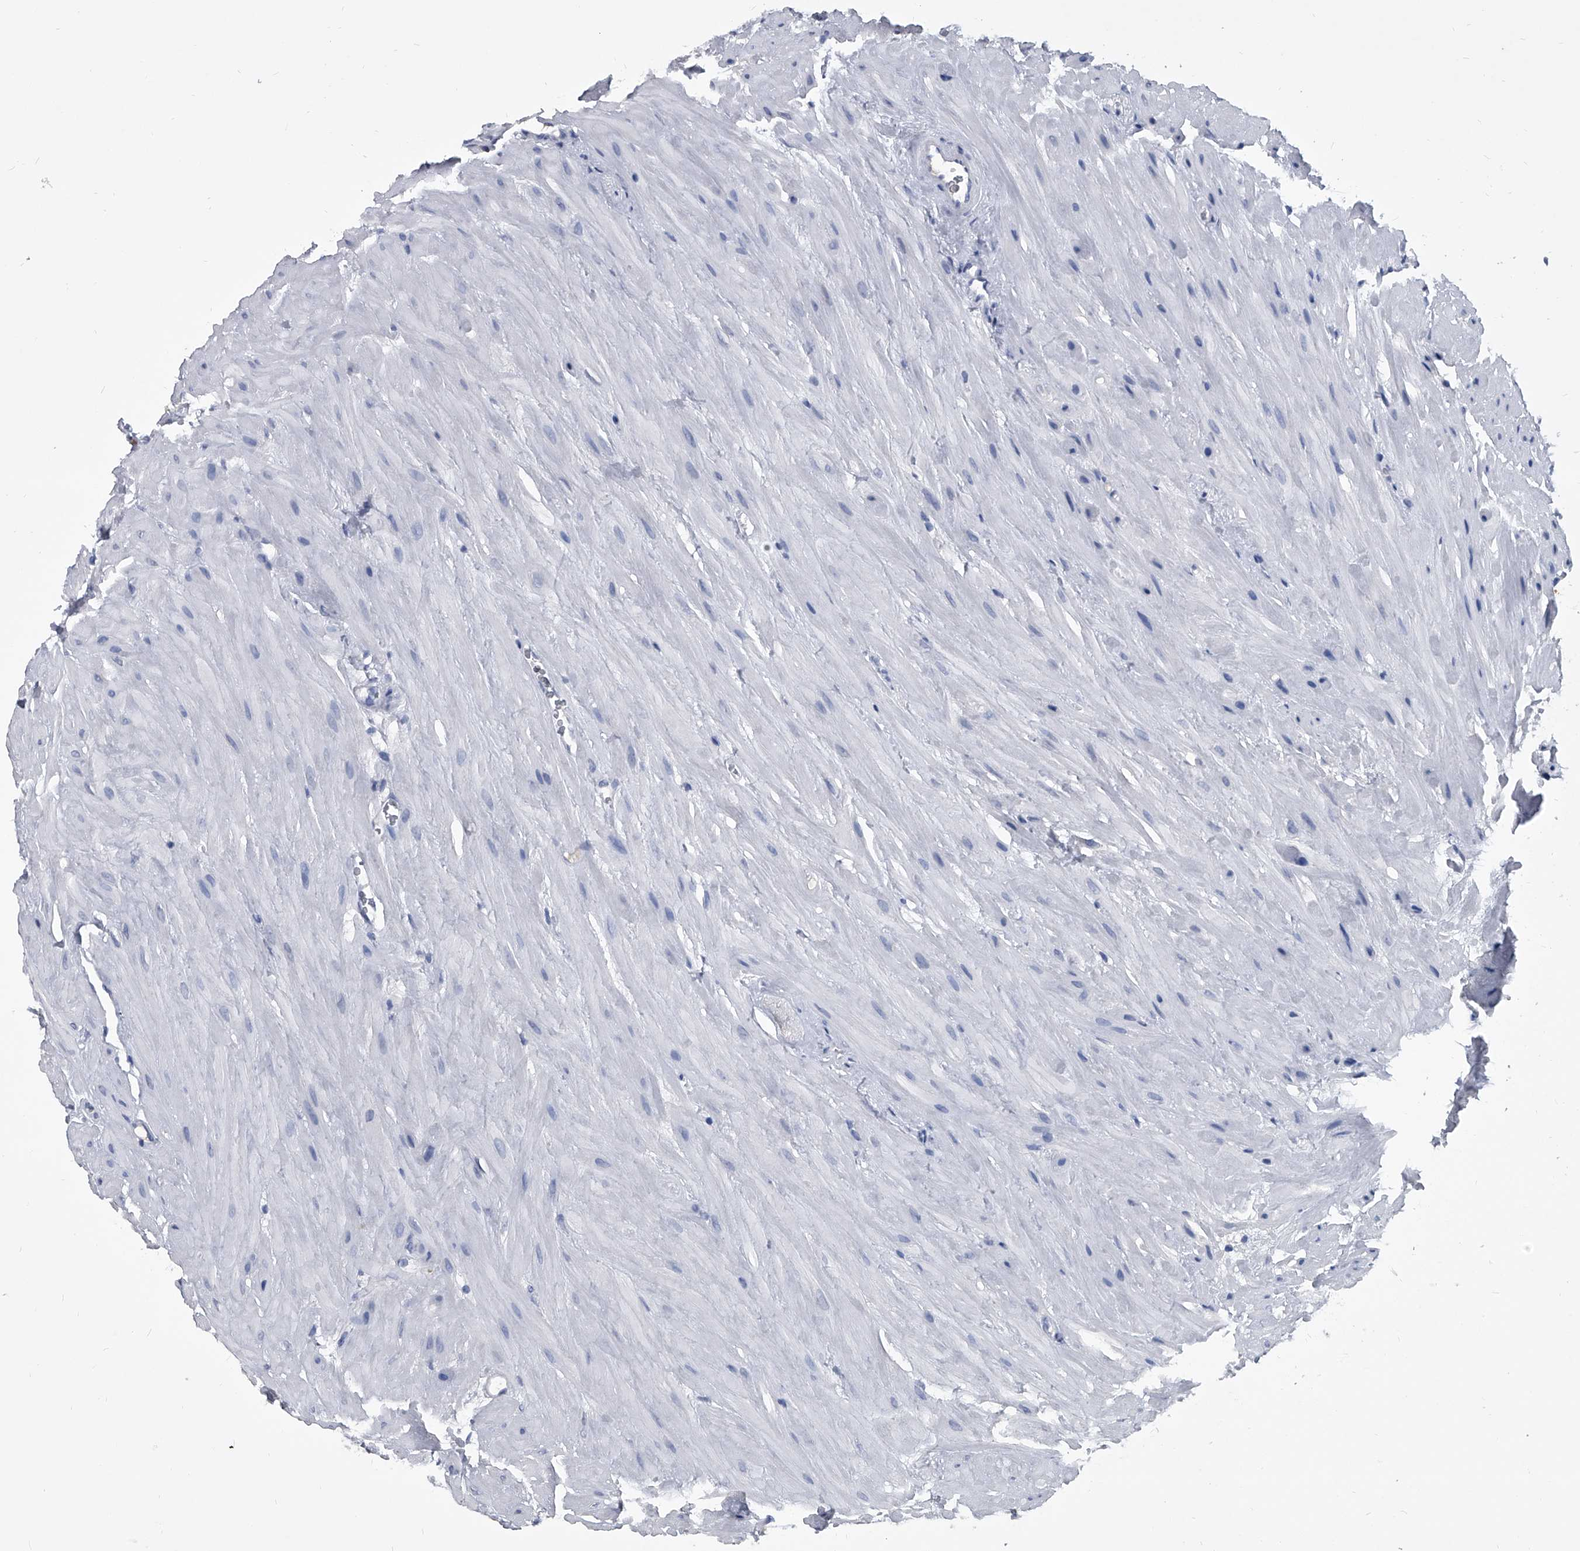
{"staining": {"intensity": "negative", "quantity": "none", "location": "none"}, "tissue": "seminal vesicle", "cell_type": "Glandular cells", "image_type": "normal", "snomed": [{"axis": "morphology", "description": "Normal tissue, NOS"}, {"axis": "topography", "description": "Prostate"}, {"axis": "topography", "description": "Seminal veicle"}], "caption": "Immunohistochemical staining of normal seminal vesicle shows no significant positivity in glandular cells. (Immunohistochemistry (ihc), brightfield microscopy, high magnification).", "gene": "BCAS1", "patient": {"sex": "male", "age": 59}}